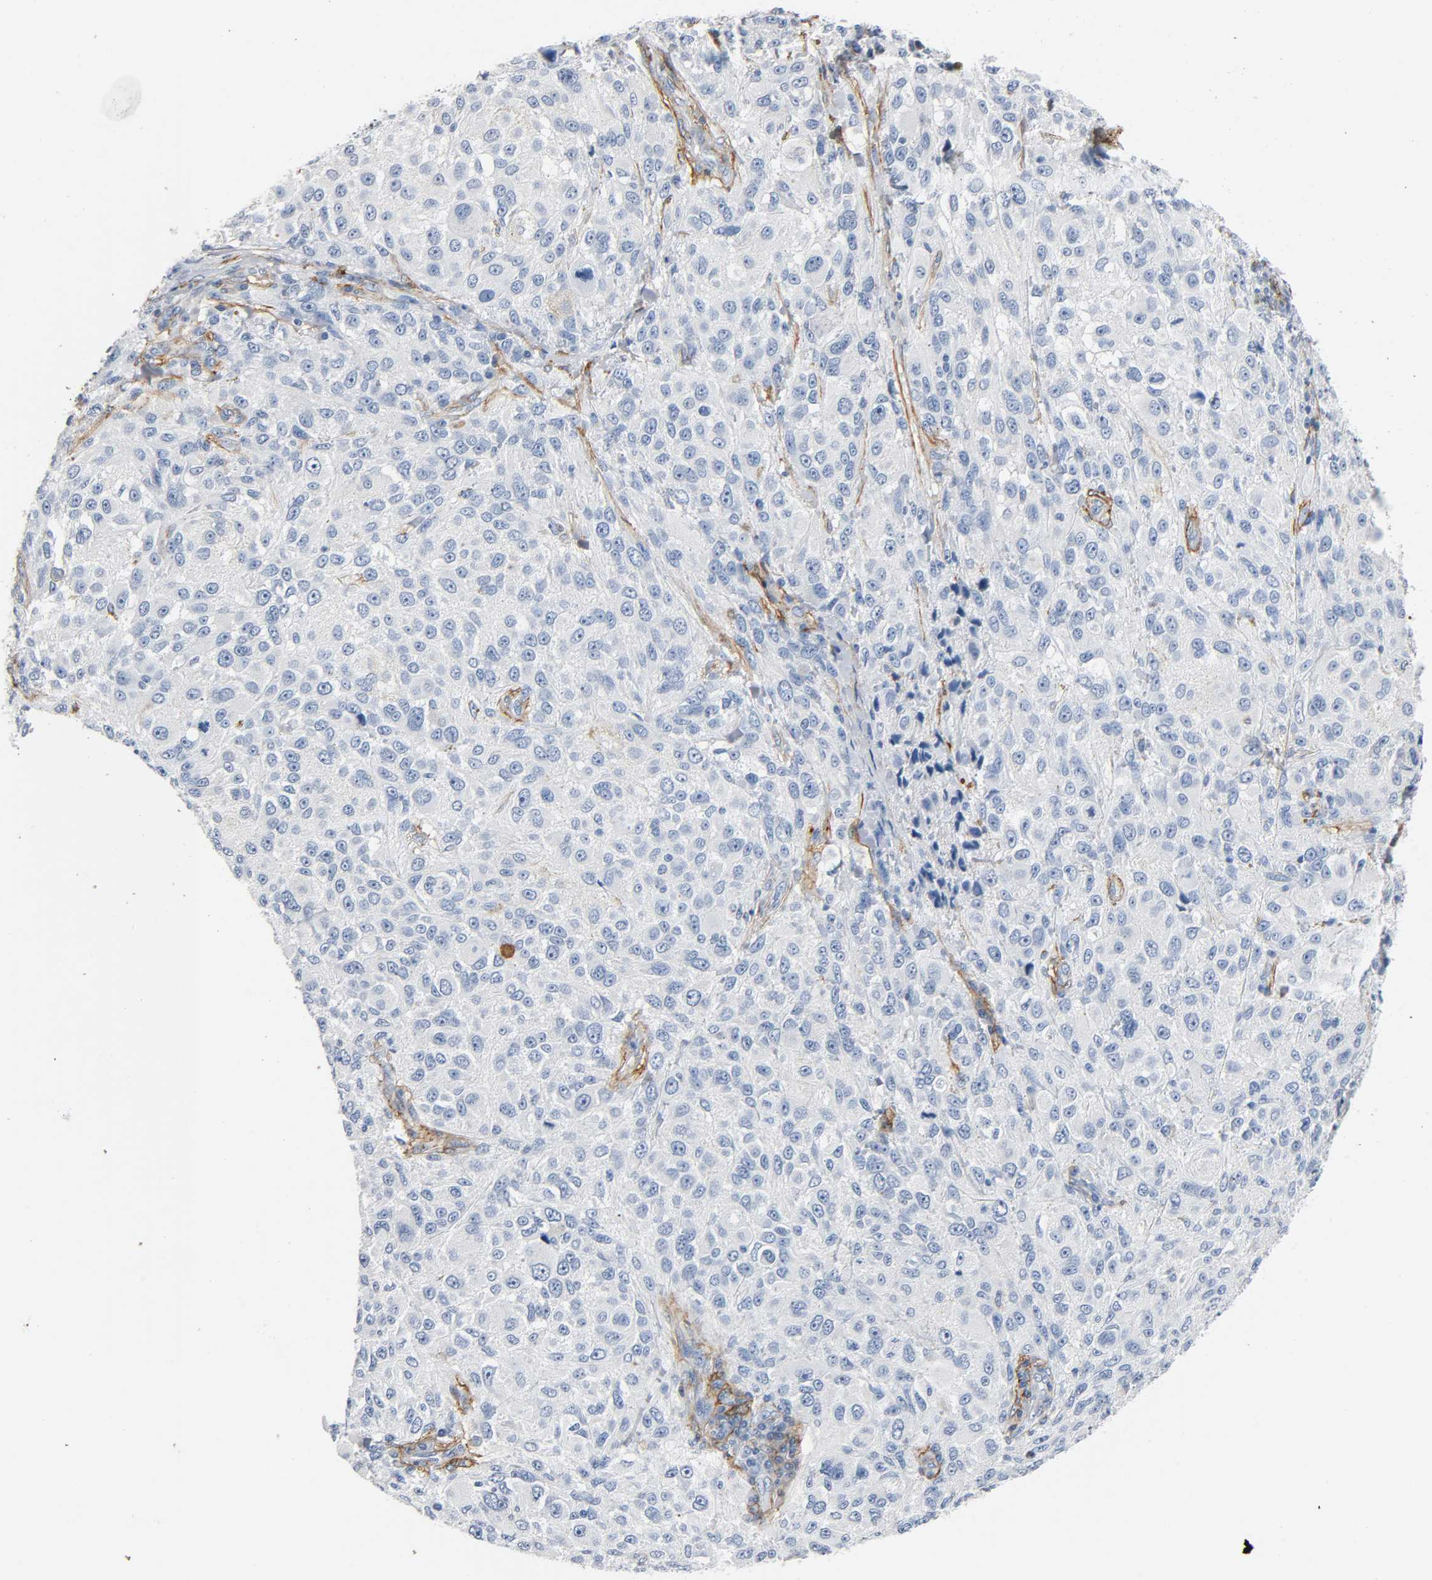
{"staining": {"intensity": "negative", "quantity": "none", "location": "none"}, "tissue": "melanoma", "cell_type": "Tumor cells", "image_type": "cancer", "snomed": [{"axis": "morphology", "description": "Necrosis, NOS"}, {"axis": "morphology", "description": "Malignant melanoma, NOS"}, {"axis": "topography", "description": "Skin"}], "caption": "There is no significant staining in tumor cells of melanoma.", "gene": "ANPEP", "patient": {"sex": "female", "age": 87}}